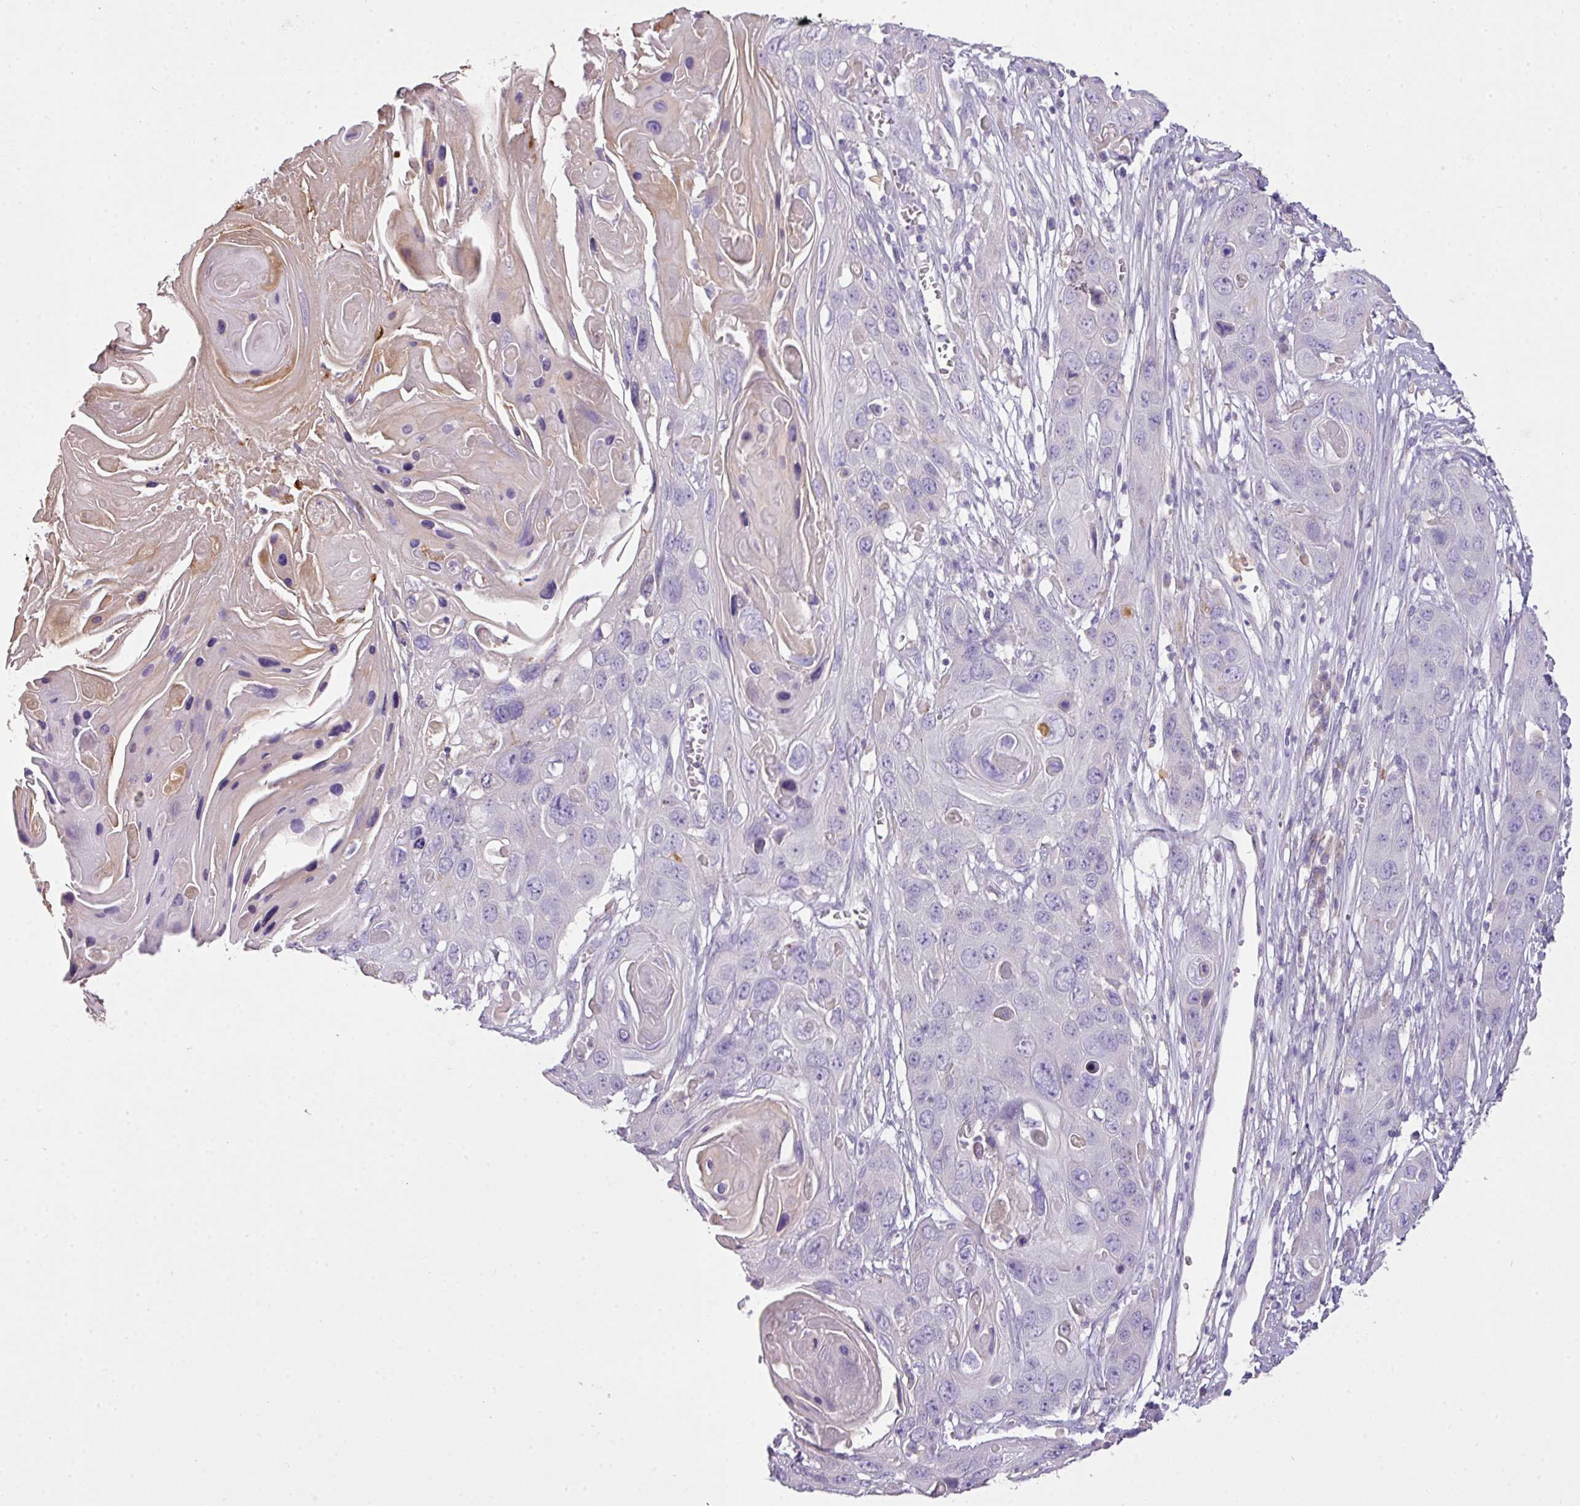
{"staining": {"intensity": "negative", "quantity": "none", "location": "none"}, "tissue": "skin cancer", "cell_type": "Tumor cells", "image_type": "cancer", "snomed": [{"axis": "morphology", "description": "Squamous cell carcinoma, NOS"}, {"axis": "topography", "description": "Skin"}], "caption": "Skin cancer (squamous cell carcinoma) stained for a protein using immunohistochemistry (IHC) shows no positivity tumor cells.", "gene": "OR6C6", "patient": {"sex": "male", "age": 55}}